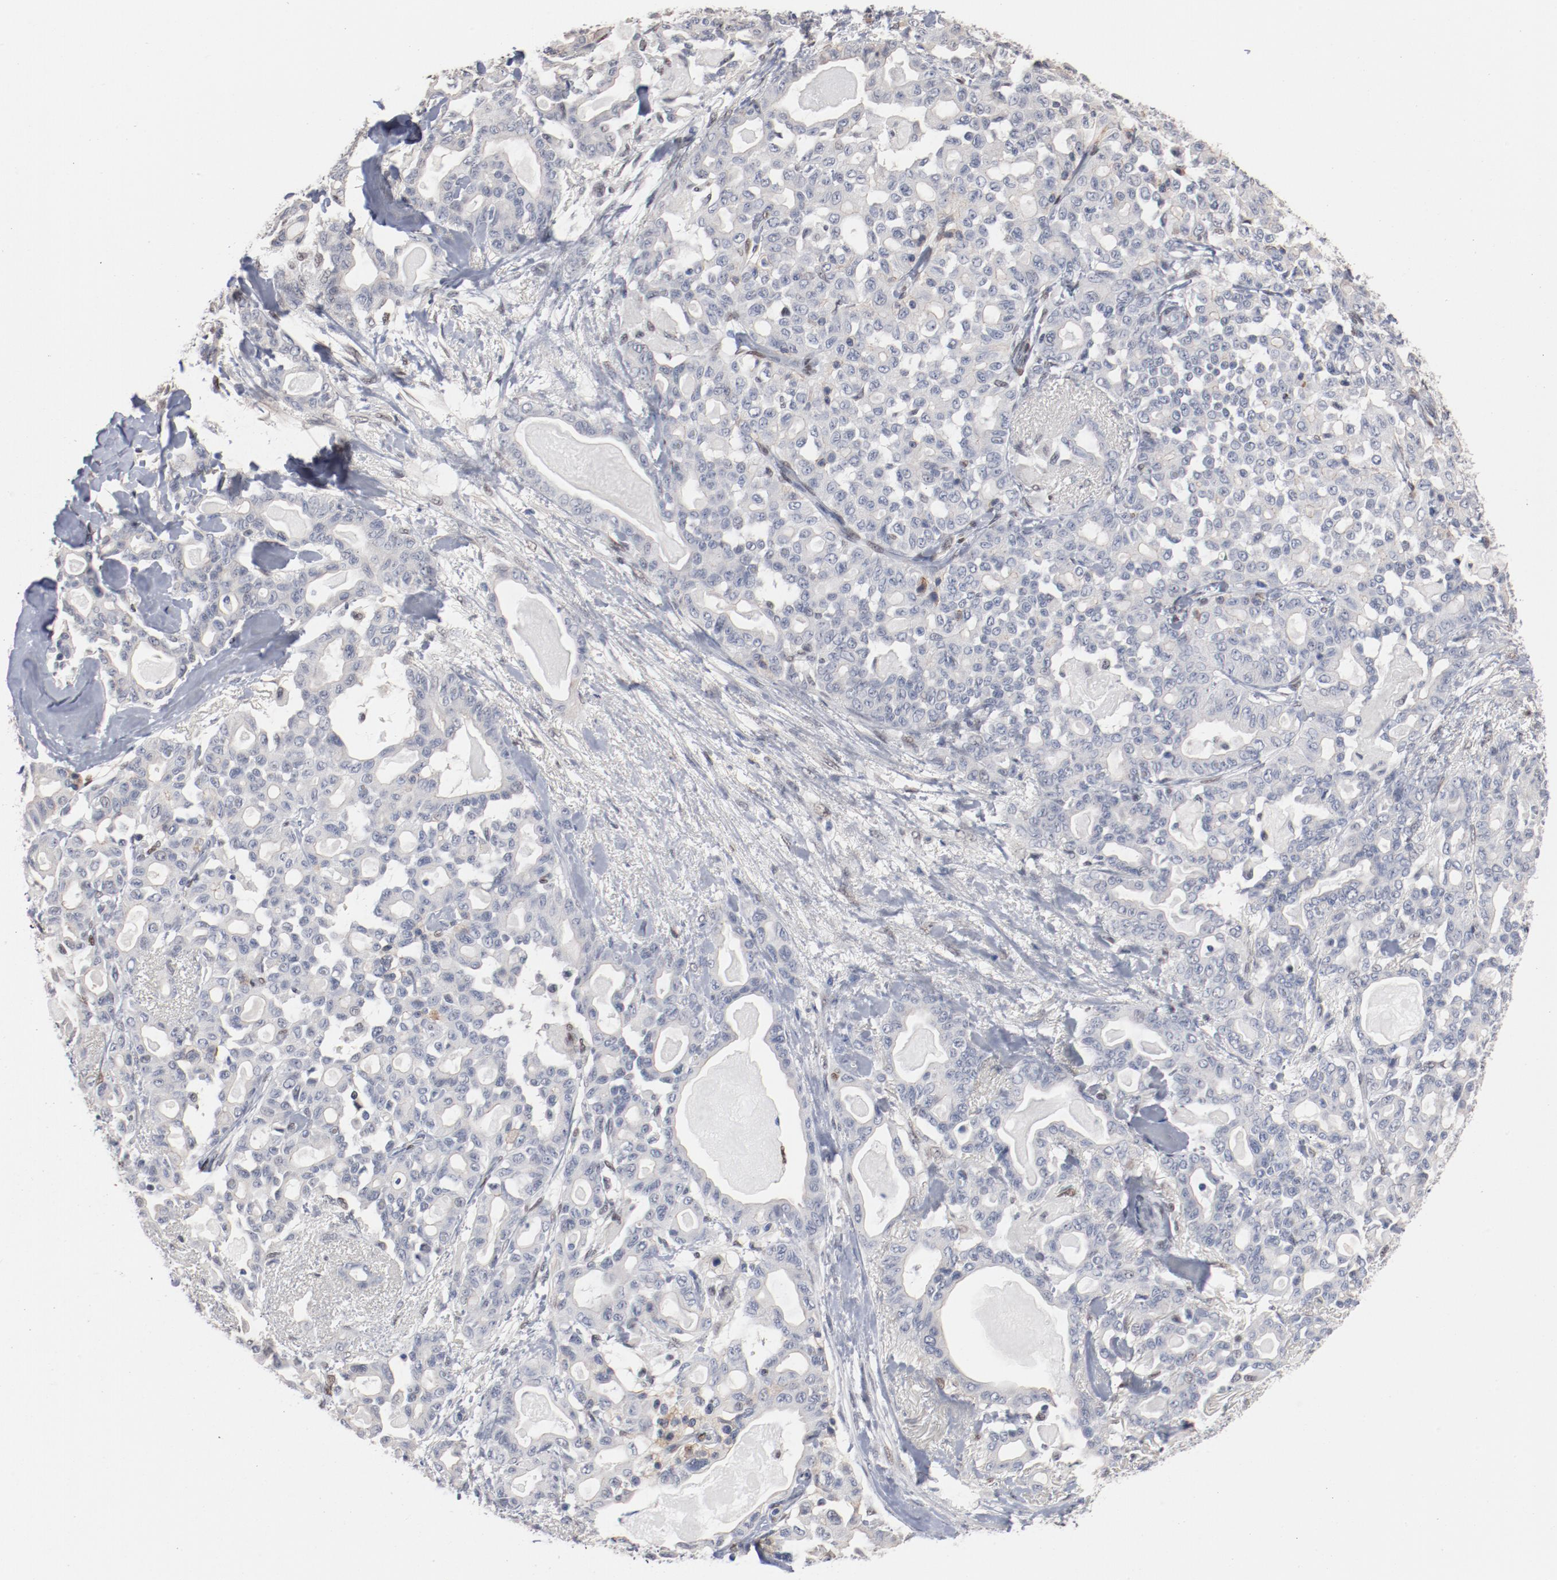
{"staining": {"intensity": "negative", "quantity": "none", "location": "none"}, "tissue": "pancreatic cancer", "cell_type": "Tumor cells", "image_type": "cancer", "snomed": [{"axis": "morphology", "description": "Adenocarcinoma, NOS"}, {"axis": "topography", "description": "Pancreas"}], "caption": "High magnification brightfield microscopy of pancreatic cancer (adenocarcinoma) stained with DAB (3,3'-diaminobenzidine) (brown) and counterstained with hematoxylin (blue): tumor cells show no significant positivity.", "gene": "ZEB2", "patient": {"sex": "male", "age": 63}}